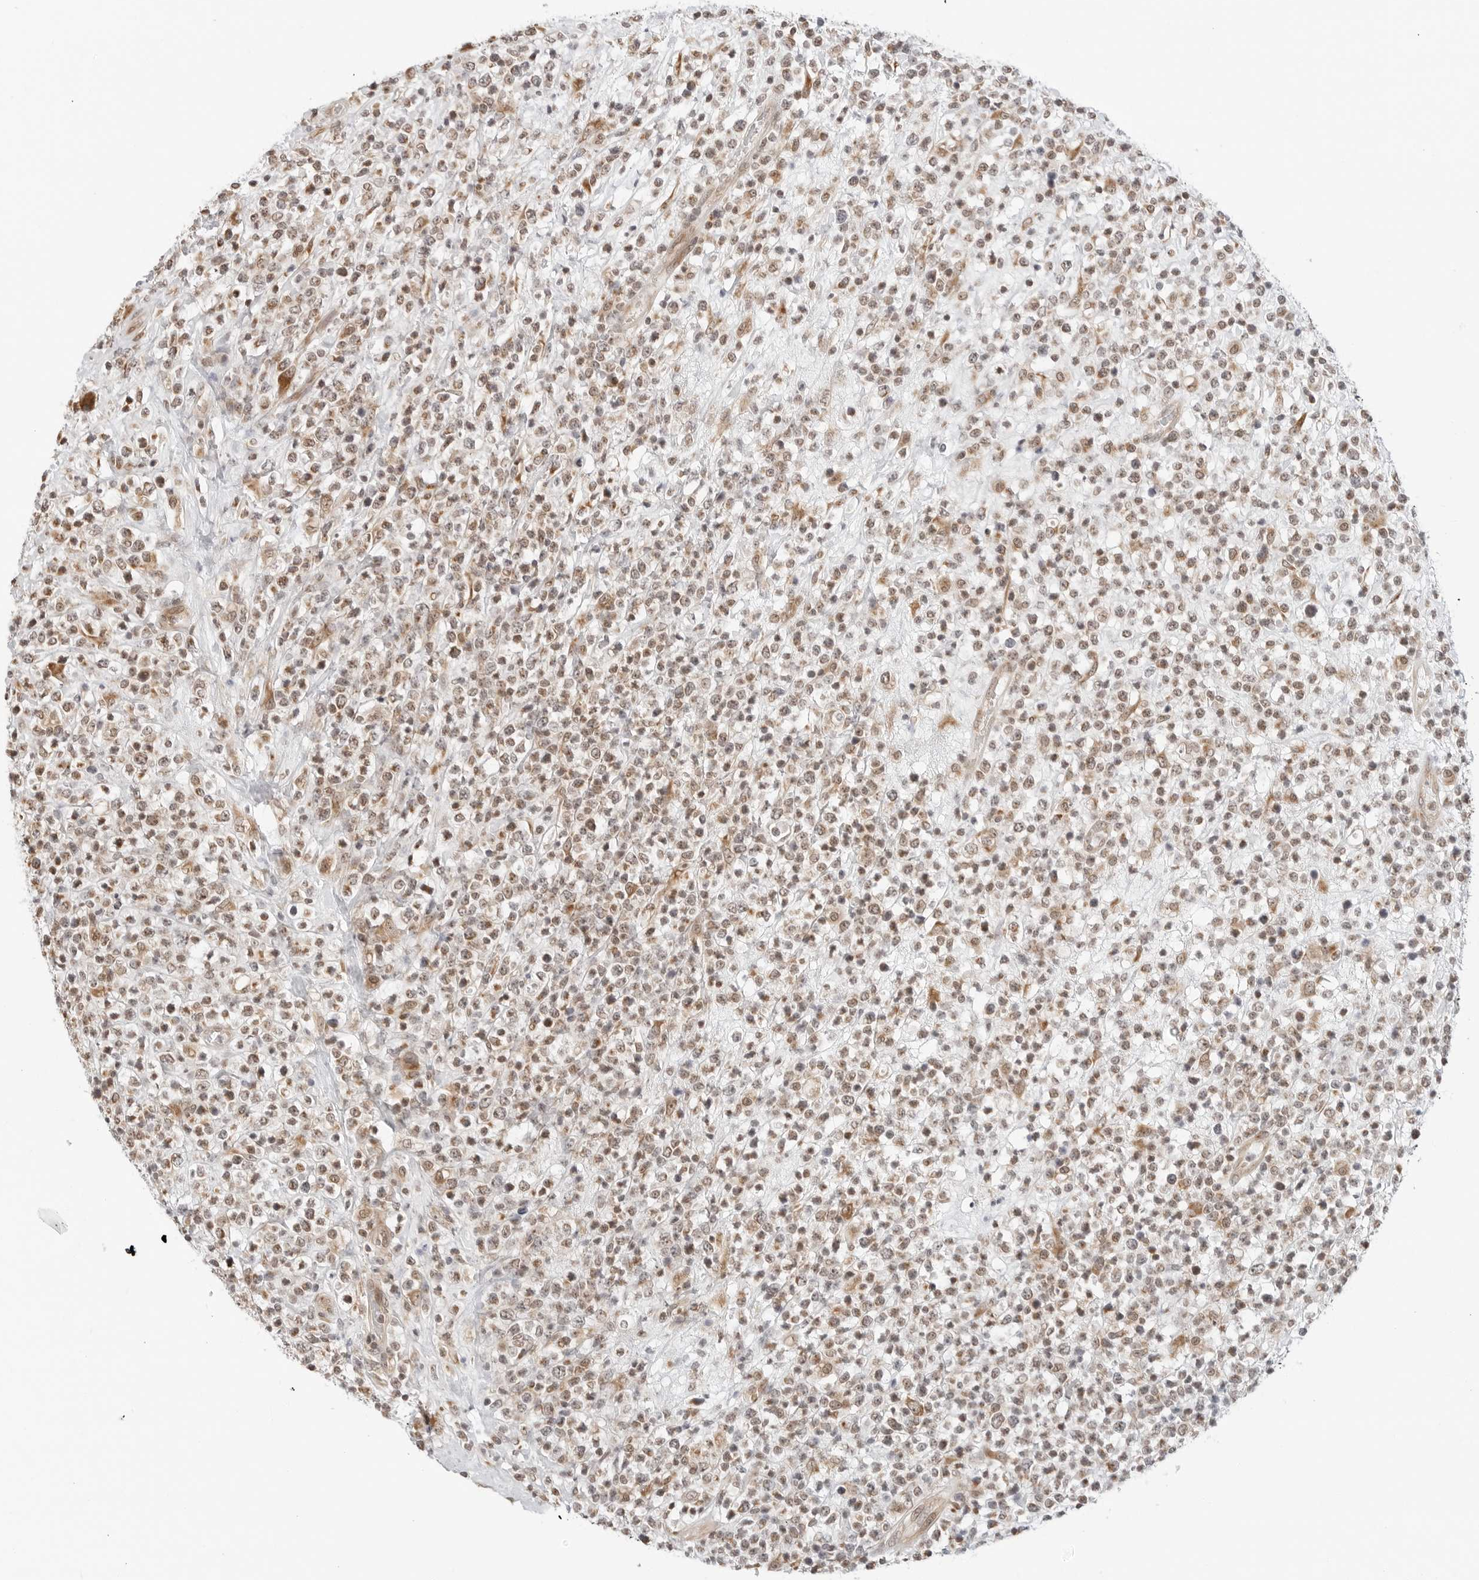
{"staining": {"intensity": "weak", "quantity": ">75%", "location": "cytoplasmic/membranous,nuclear"}, "tissue": "lymphoma", "cell_type": "Tumor cells", "image_type": "cancer", "snomed": [{"axis": "morphology", "description": "Malignant lymphoma, non-Hodgkin's type, High grade"}, {"axis": "topography", "description": "Colon"}], "caption": "There is low levels of weak cytoplasmic/membranous and nuclear expression in tumor cells of lymphoma, as demonstrated by immunohistochemical staining (brown color).", "gene": "POLR3GL", "patient": {"sex": "female", "age": 53}}